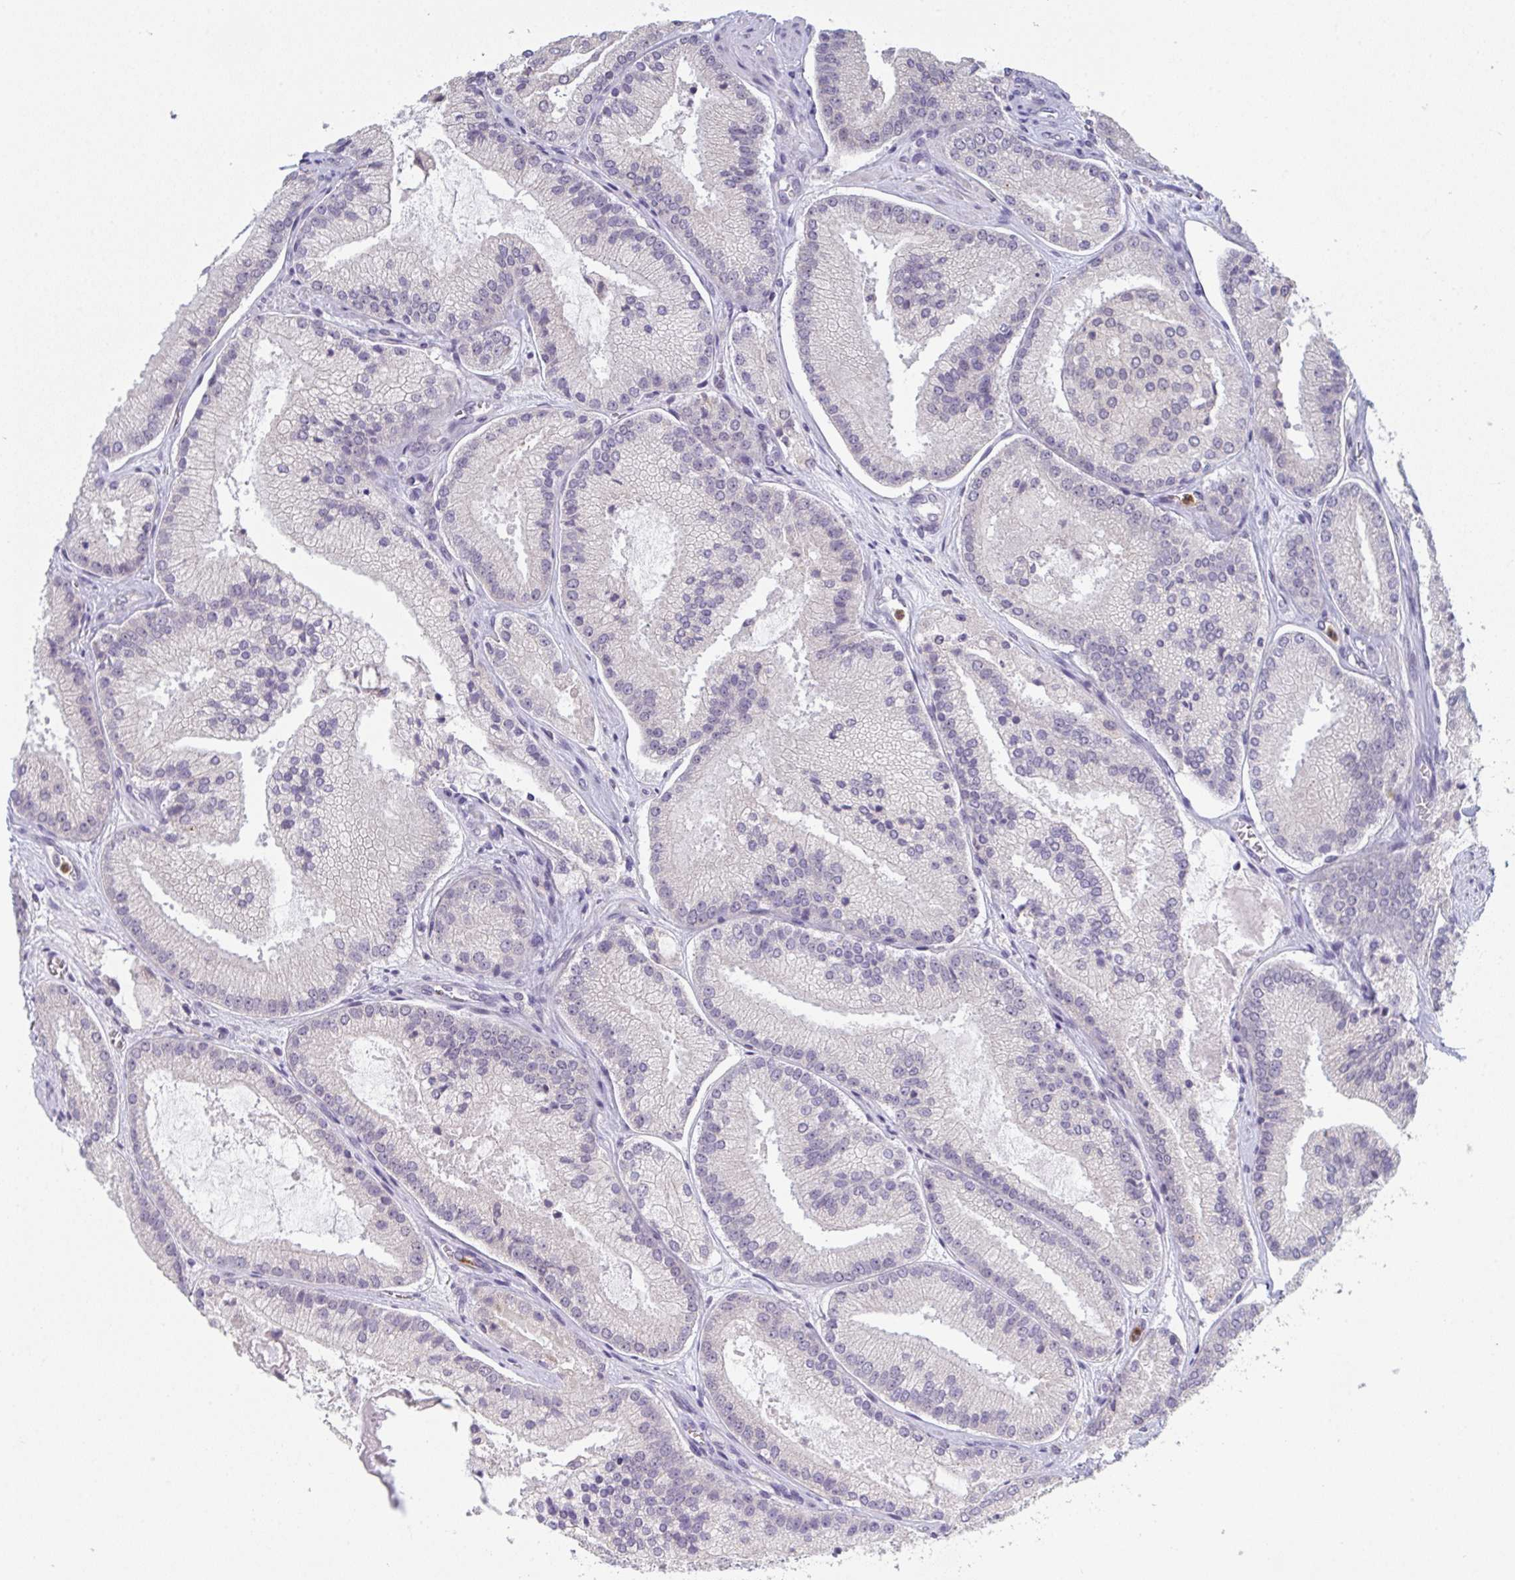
{"staining": {"intensity": "negative", "quantity": "none", "location": "none"}, "tissue": "prostate cancer", "cell_type": "Tumor cells", "image_type": "cancer", "snomed": [{"axis": "morphology", "description": "Adenocarcinoma, High grade"}, {"axis": "topography", "description": "Prostate"}], "caption": "Tumor cells show no significant protein positivity in prostate high-grade adenocarcinoma.", "gene": "RIOK1", "patient": {"sex": "male", "age": 73}}